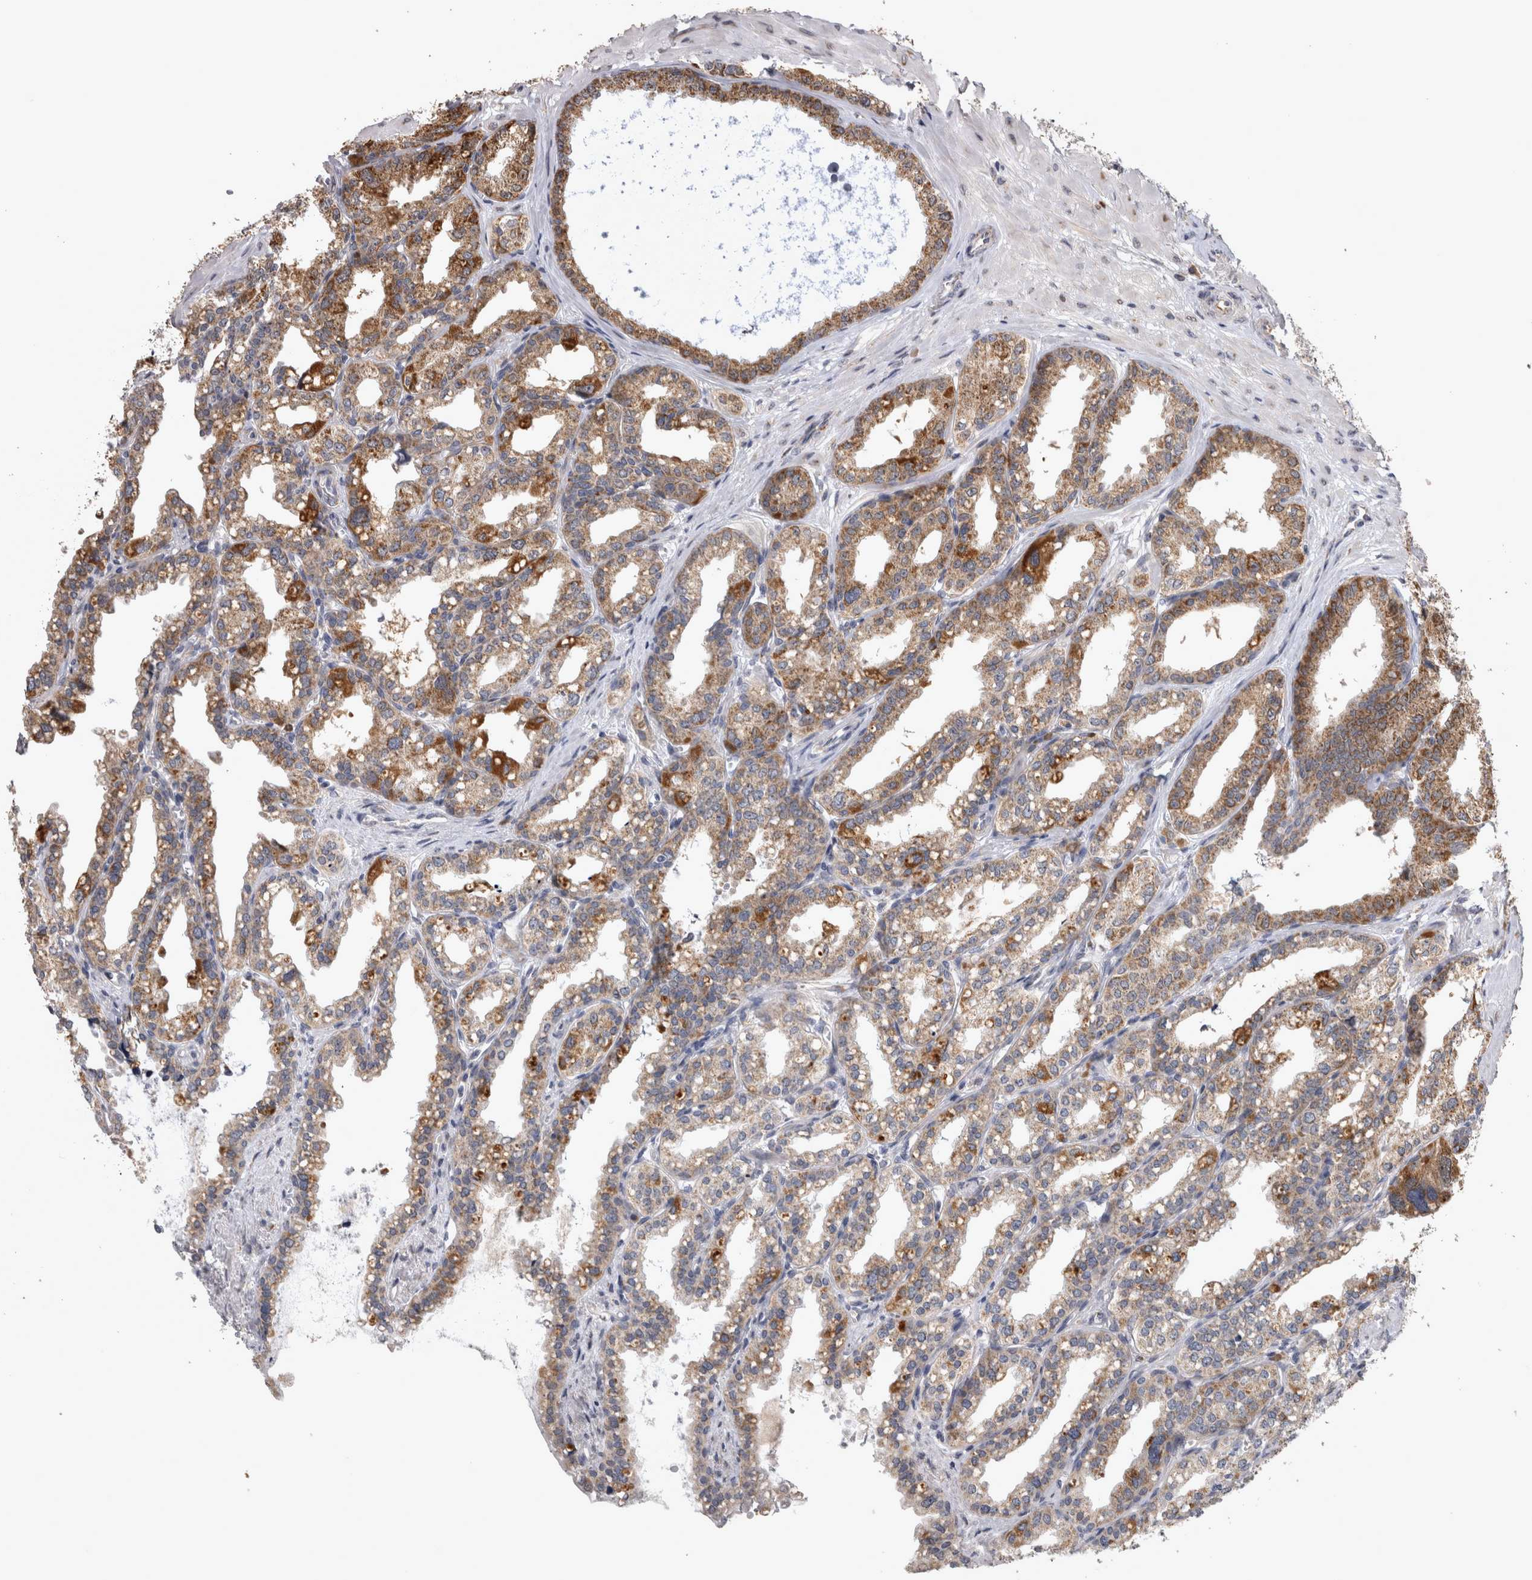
{"staining": {"intensity": "moderate", "quantity": ">75%", "location": "cytoplasmic/membranous"}, "tissue": "seminal vesicle", "cell_type": "Glandular cells", "image_type": "normal", "snomed": [{"axis": "morphology", "description": "Normal tissue, NOS"}, {"axis": "topography", "description": "Prostate"}, {"axis": "topography", "description": "Seminal veicle"}], "caption": "Immunohistochemical staining of normal seminal vesicle shows >75% levels of moderate cytoplasmic/membranous protein positivity in approximately >75% of glandular cells.", "gene": "DBT", "patient": {"sex": "male", "age": 51}}